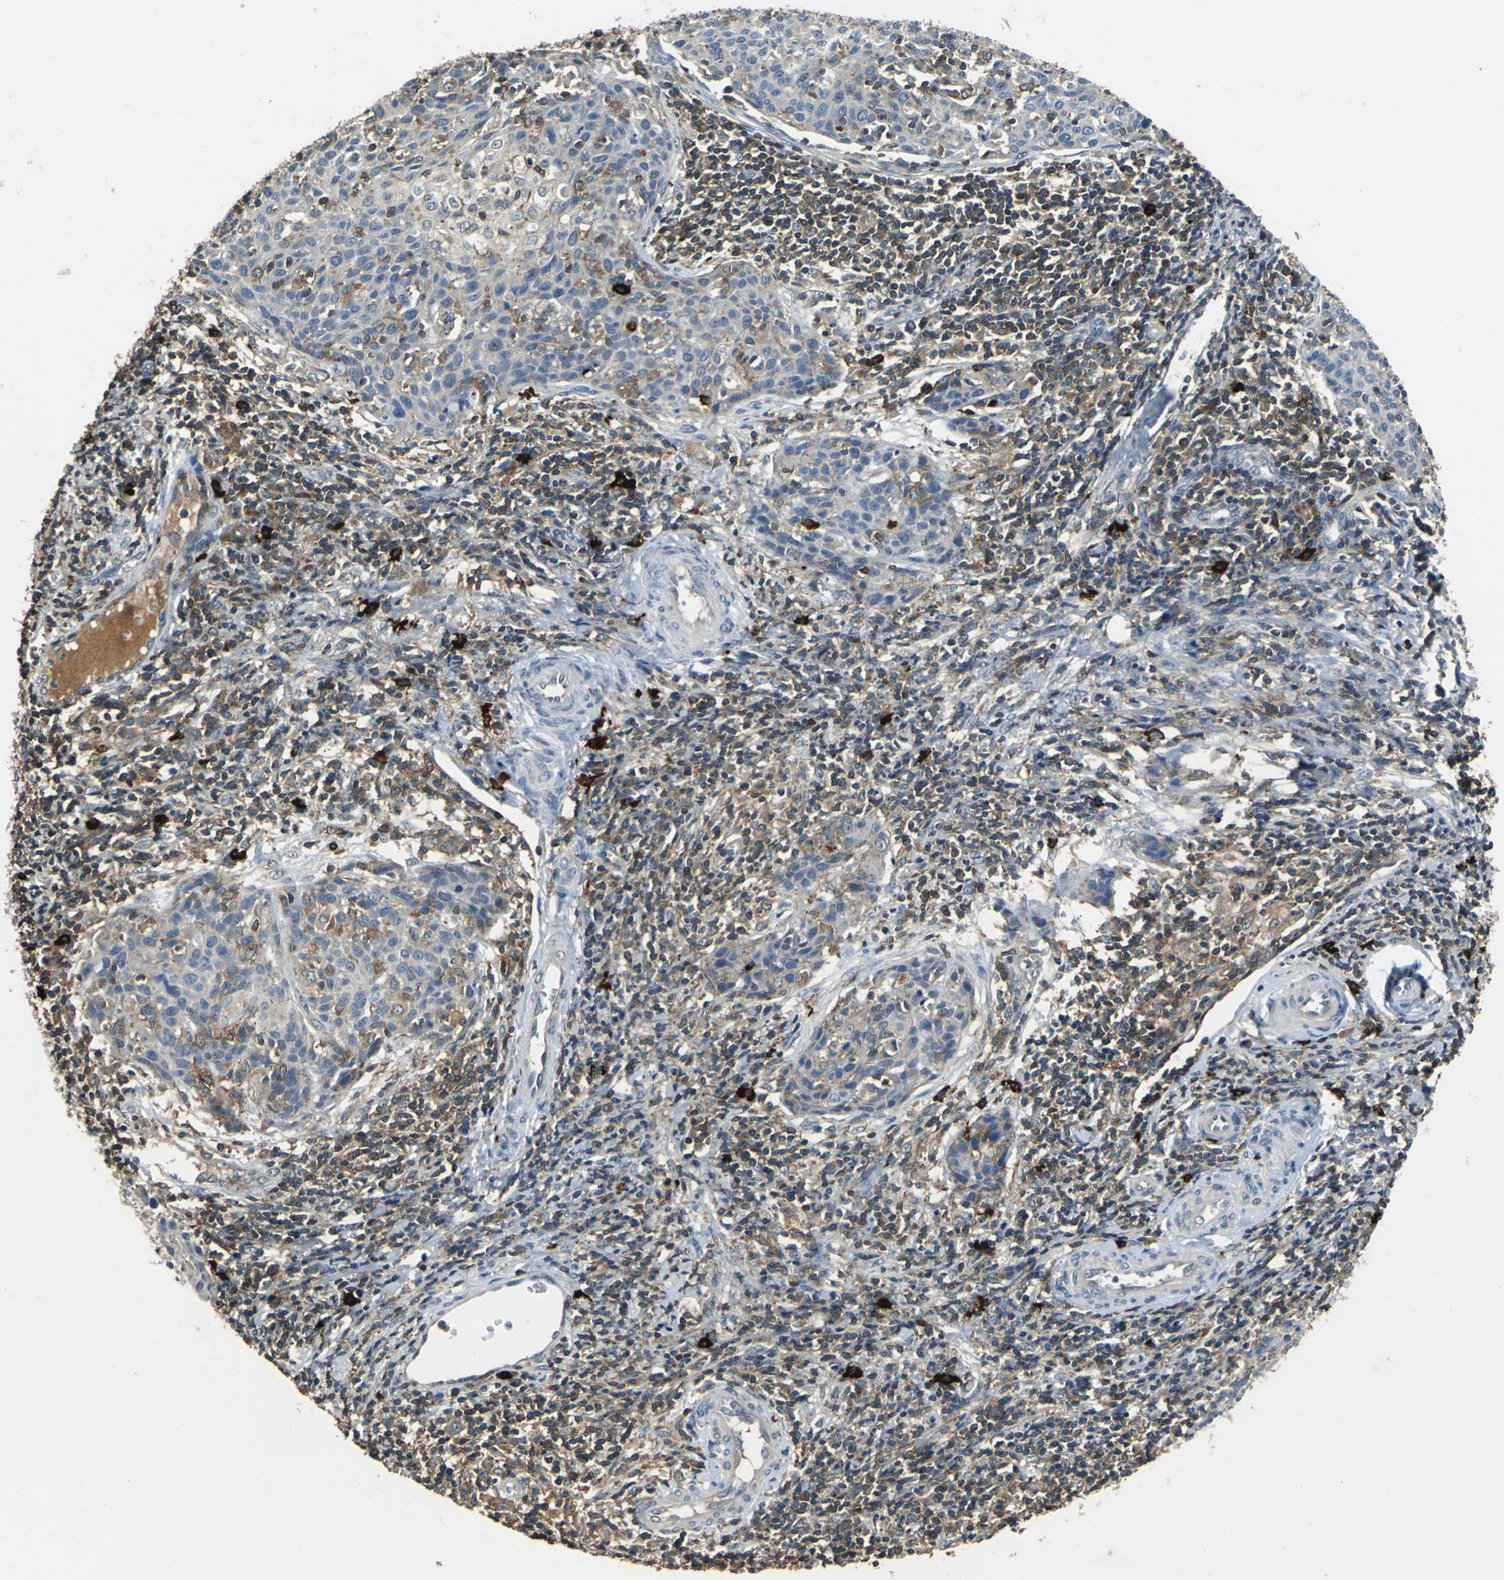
{"staining": {"intensity": "weak", "quantity": "25%-75%", "location": "cytoplasmic/membranous"}, "tissue": "cervical cancer", "cell_type": "Tumor cells", "image_type": "cancer", "snomed": [{"axis": "morphology", "description": "Squamous cell carcinoma, NOS"}, {"axis": "topography", "description": "Cervix"}], "caption": "Immunohistochemical staining of human cervical squamous cell carcinoma reveals low levels of weak cytoplasmic/membranous protein expression in about 25%-75% of tumor cells.", "gene": "SLC19A2", "patient": {"sex": "female", "age": 38}}